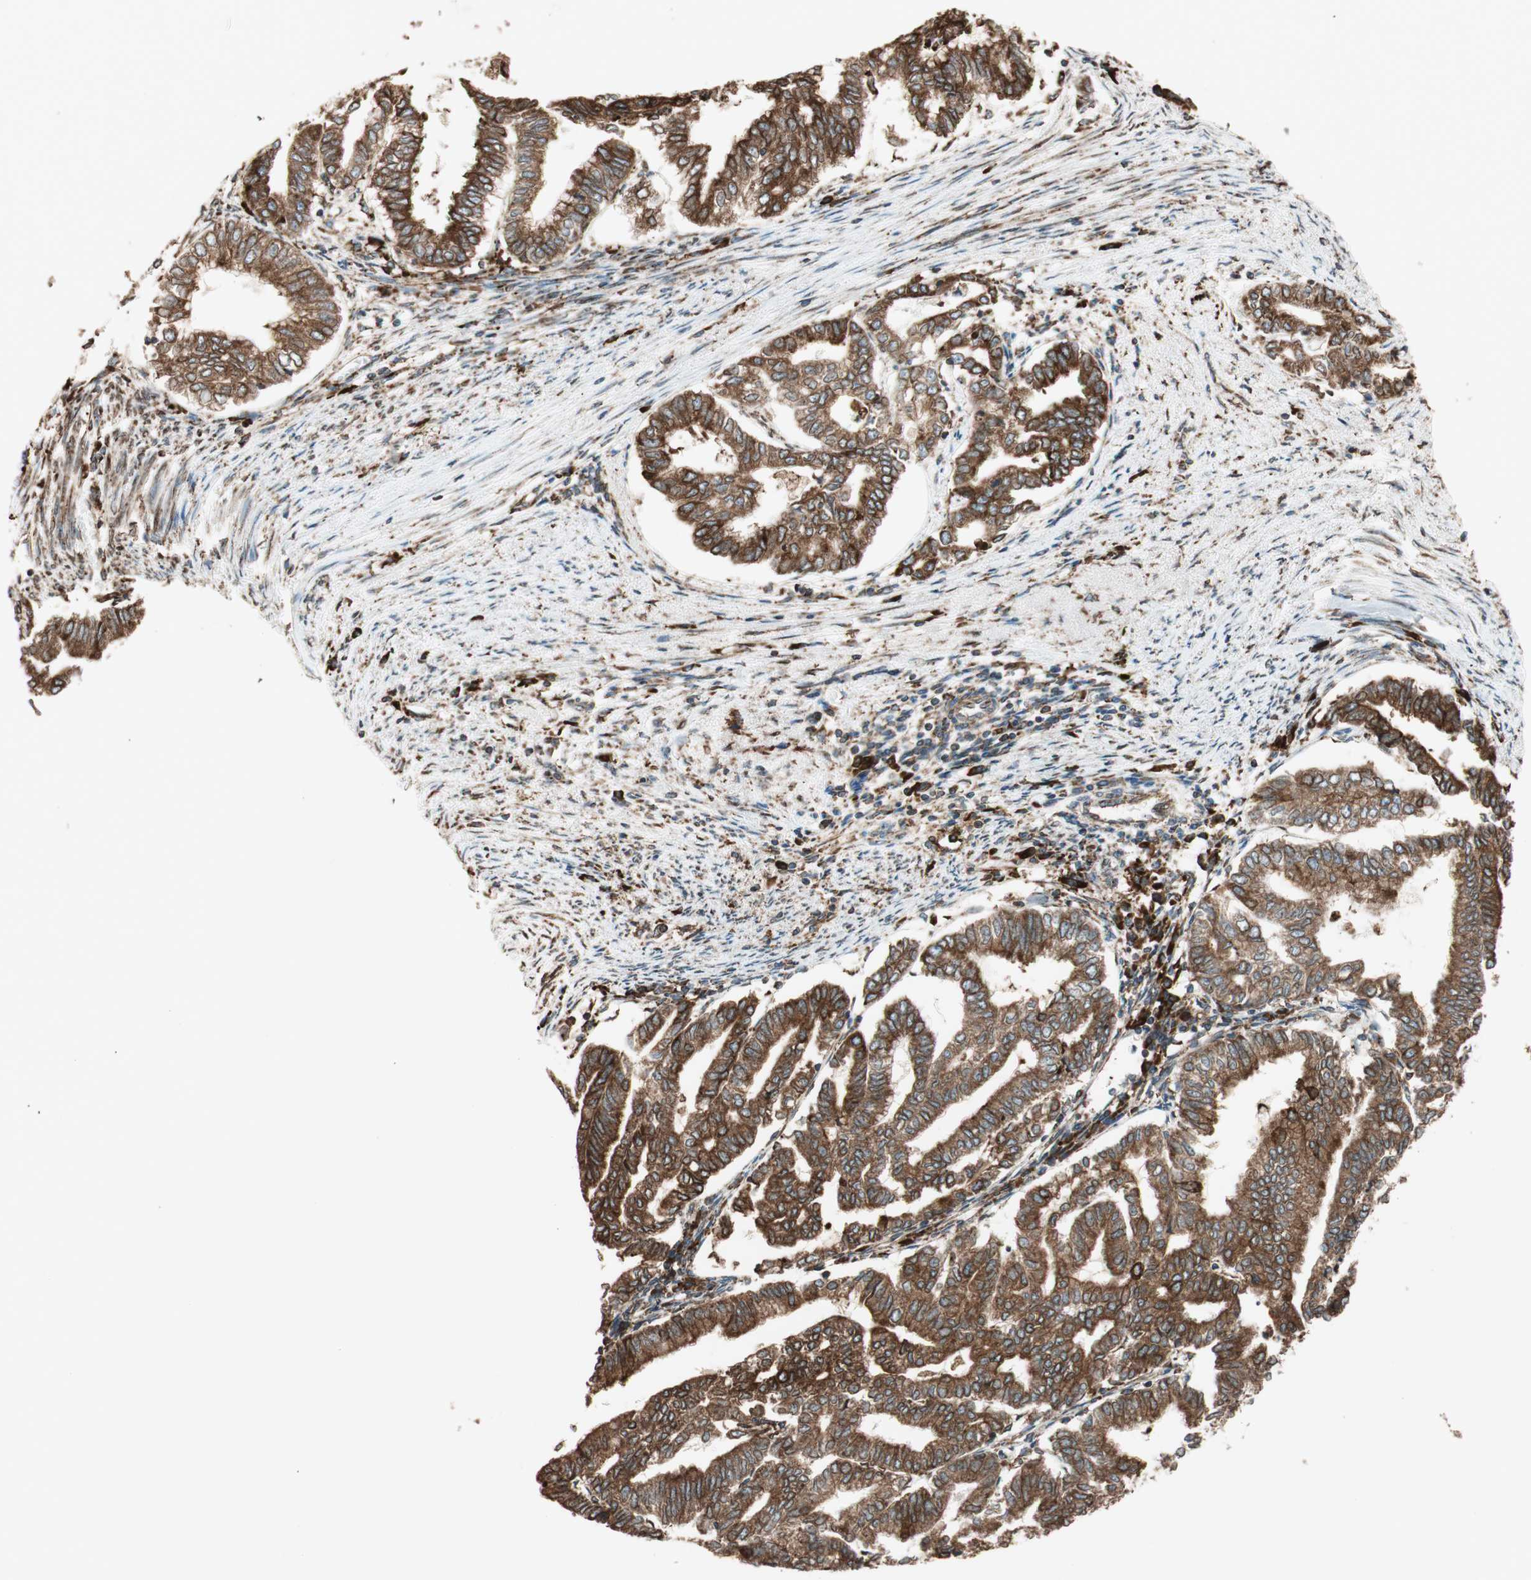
{"staining": {"intensity": "strong", "quantity": ">75%", "location": "cytoplasmic/membranous"}, "tissue": "endometrial cancer", "cell_type": "Tumor cells", "image_type": "cancer", "snomed": [{"axis": "morphology", "description": "Adenocarcinoma, NOS"}, {"axis": "topography", "description": "Endometrium"}], "caption": "Endometrial cancer stained for a protein (brown) exhibits strong cytoplasmic/membranous positive staining in about >75% of tumor cells.", "gene": "PRKCSH", "patient": {"sex": "female", "age": 79}}